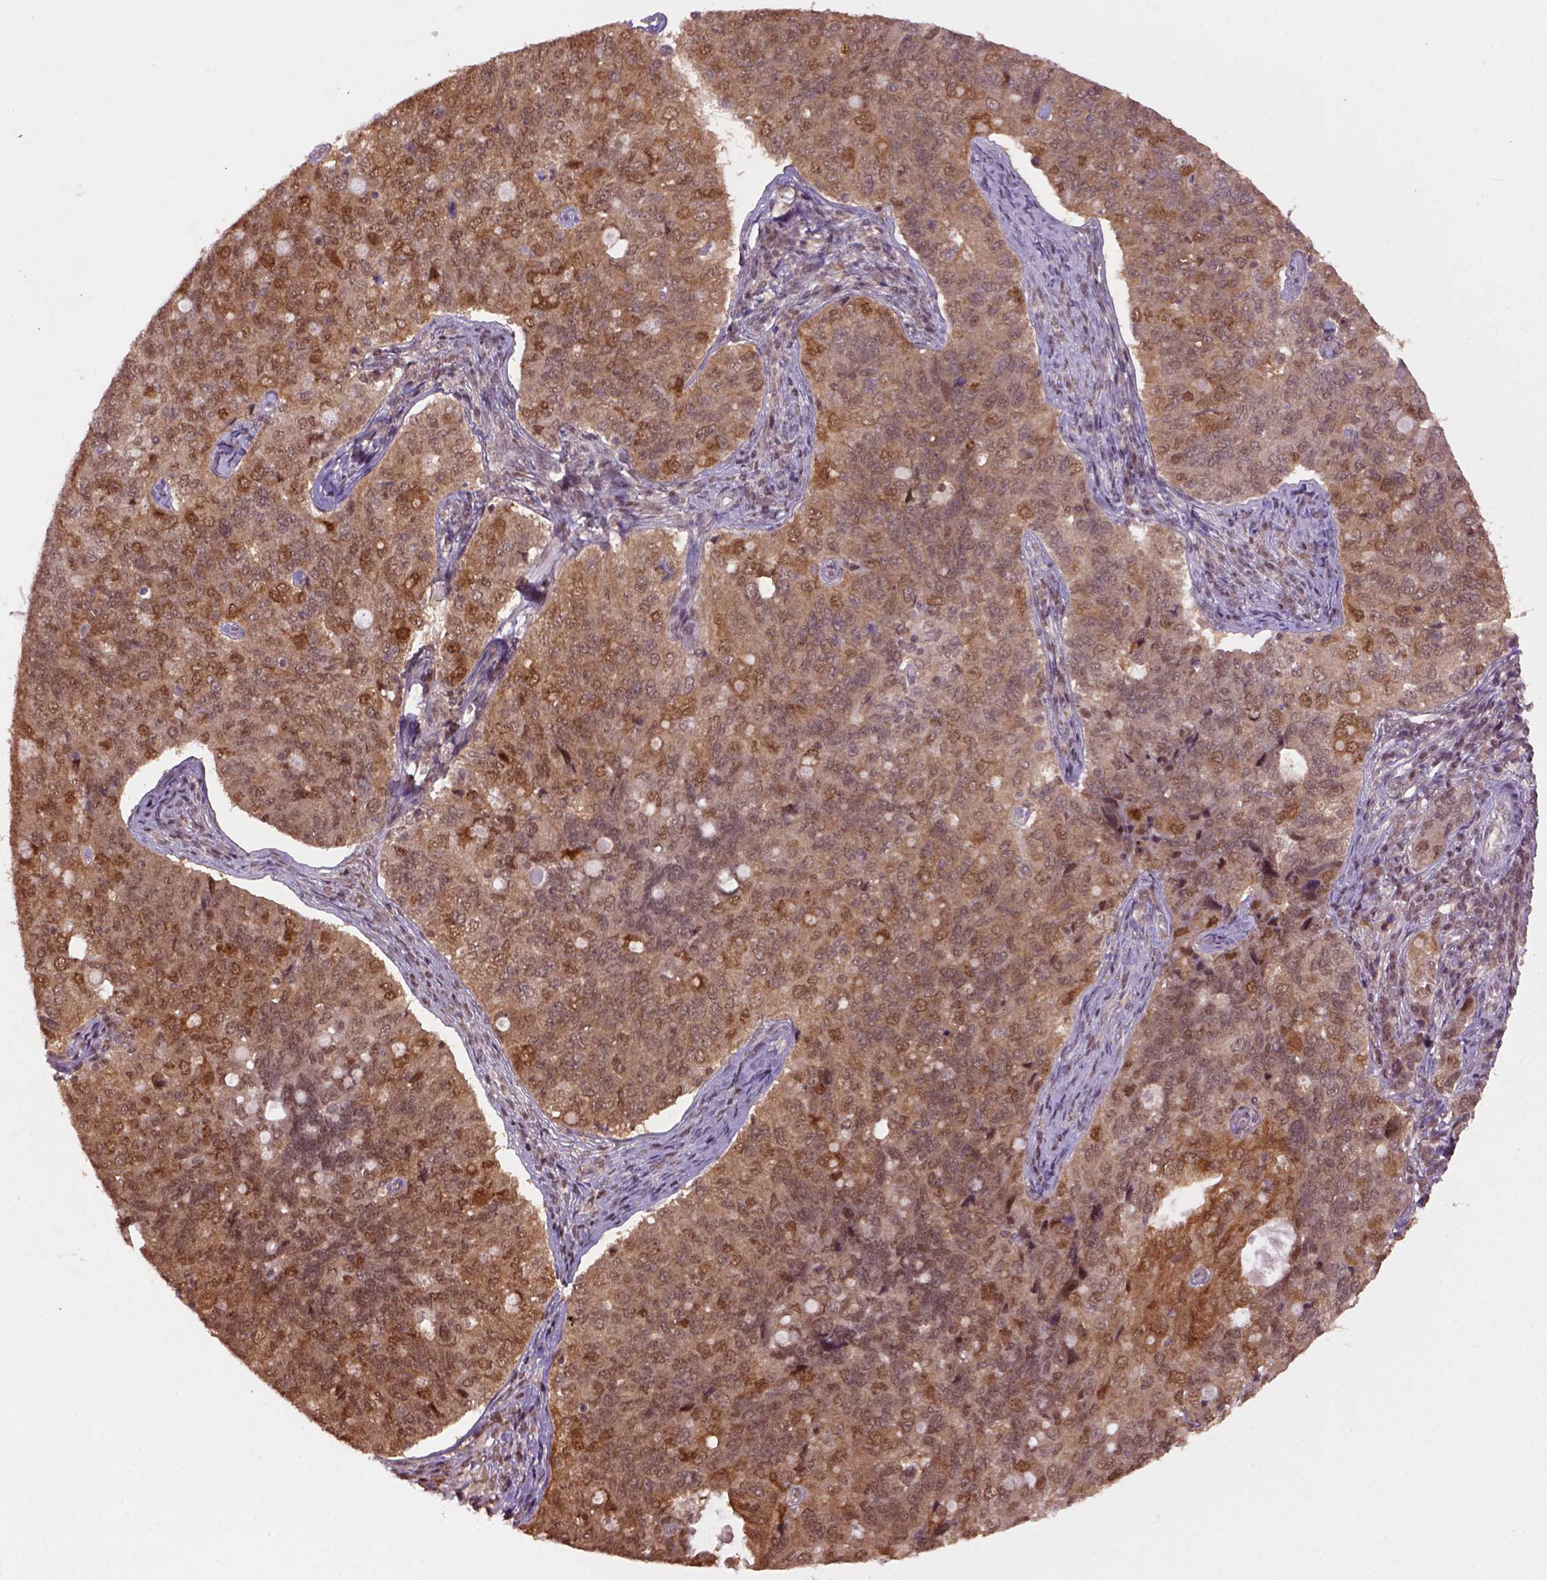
{"staining": {"intensity": "moderate", "quantity": ">75%", "location": "cytoplasmic/membranous,nuclear"}, "tissue": "endometrial cancer", "cell_type": "Tumor cells", "image_type": "cancer", "snomed": [{"axis": "morphology", "description": "Adenocarcinoma, NOS"}, {"axis": "topography", "description": "Endometrium"}], "caption": "This photomicrograph demonstrates IHC staining of adenocarcinoma (endometrial), with medium moderate cytoplasmic/membranous and nuclear positivity in approximately >75% of tumor cells.", "gene": "GOT1", "patient": {"sex": "female", "age": 43}}